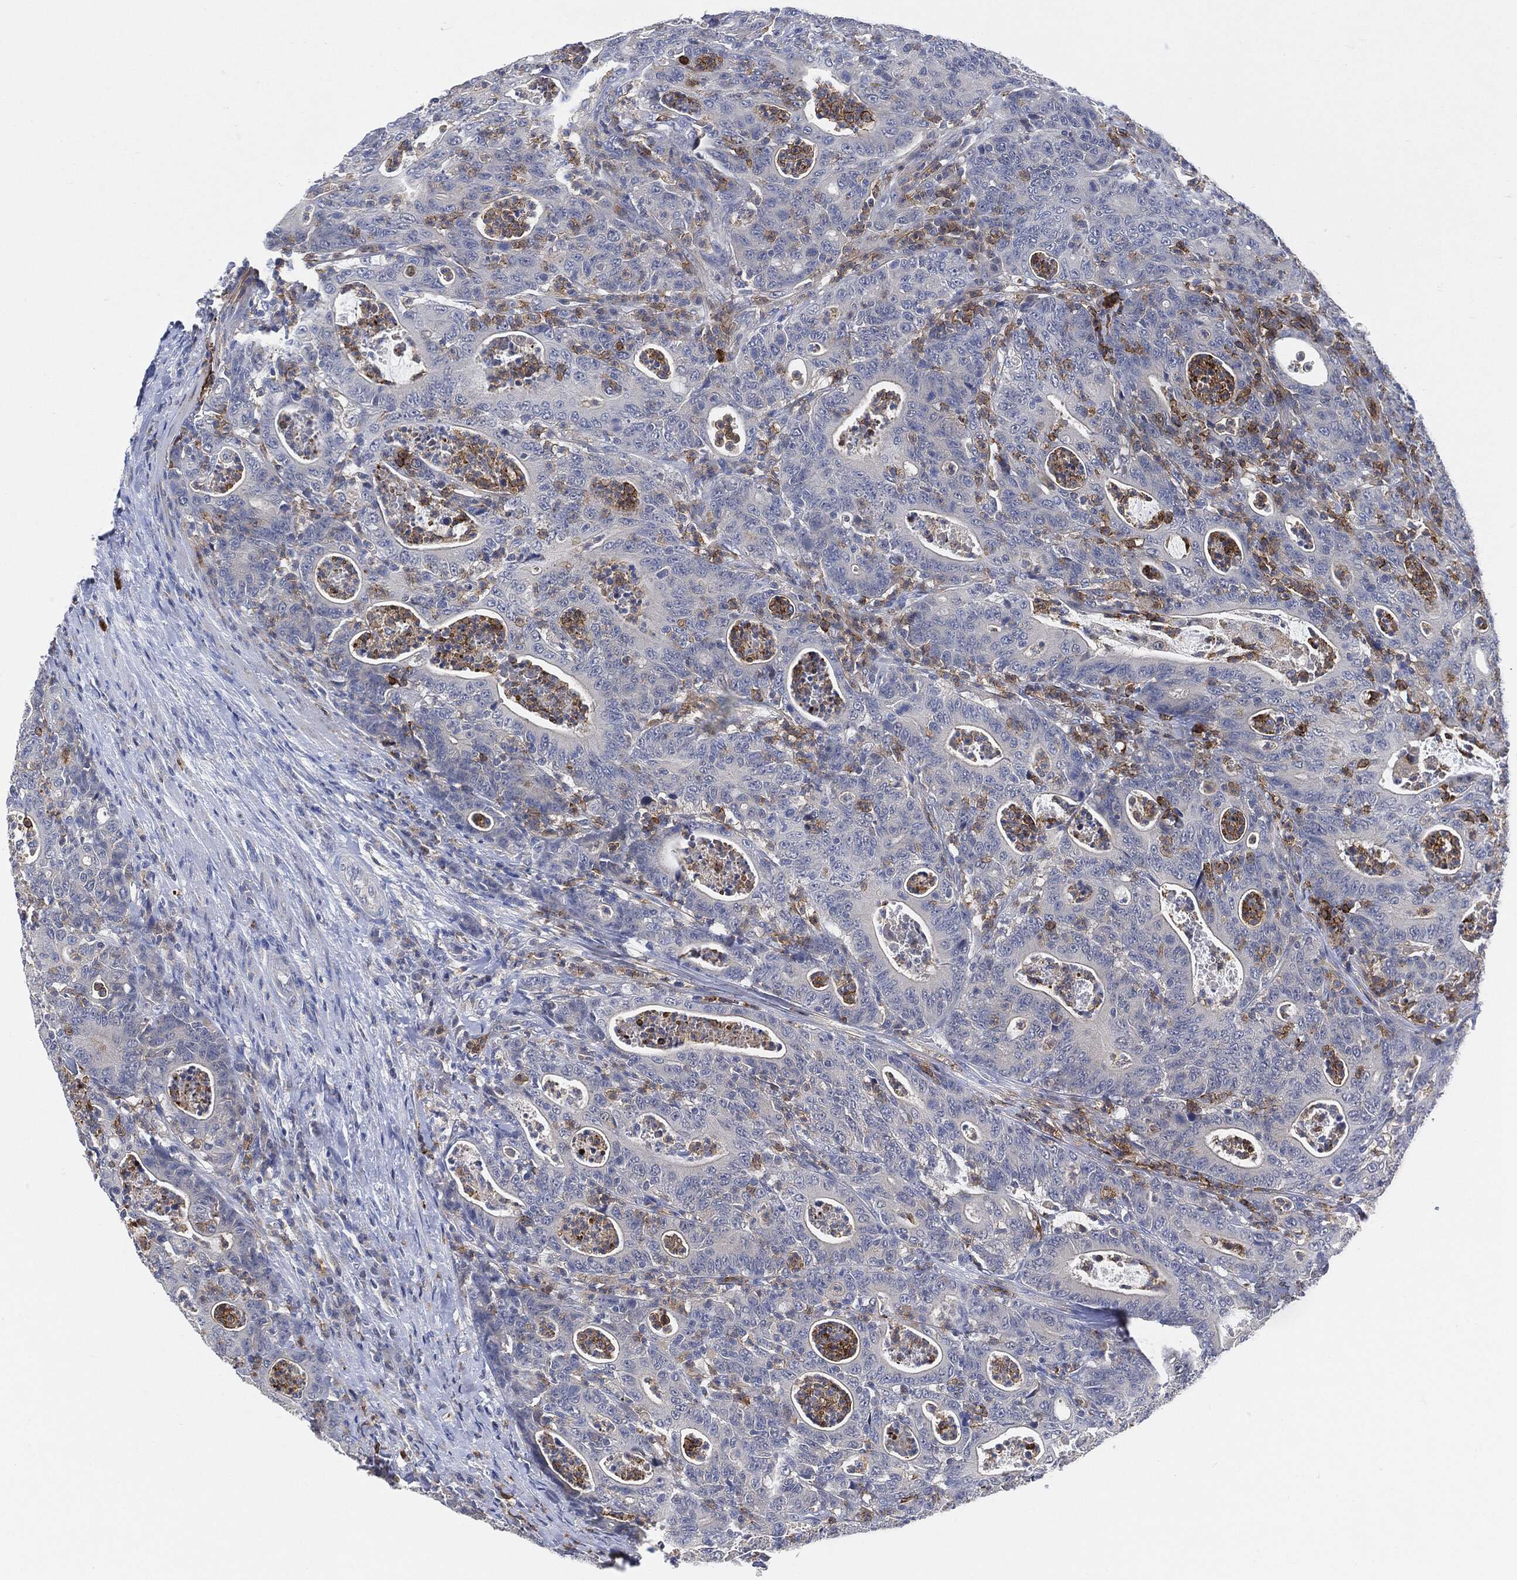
{"staining": {"intensity": "moderate", "quantity": "<25%", "location": "cytoplasmic/membranous"}, "tissue": "colorectal cancer", "cell_type": "Tumor cells", "image_type": "cancer", "snomed": [{"axis": "morphology", "description": "Adenocarcinoma, NOS"}, {"axis": "topography", "description": "Colon"}], "caption": "This histopathology image reveals immunohistochemistry (IHC) staining of colorectal adenocarcinoma, with low moderate cytoplasmic/membranous positivity in approximately <25% of tumor cells.", "gene": "VSIG4", "patient": {"sex": "male", "age": 70}}